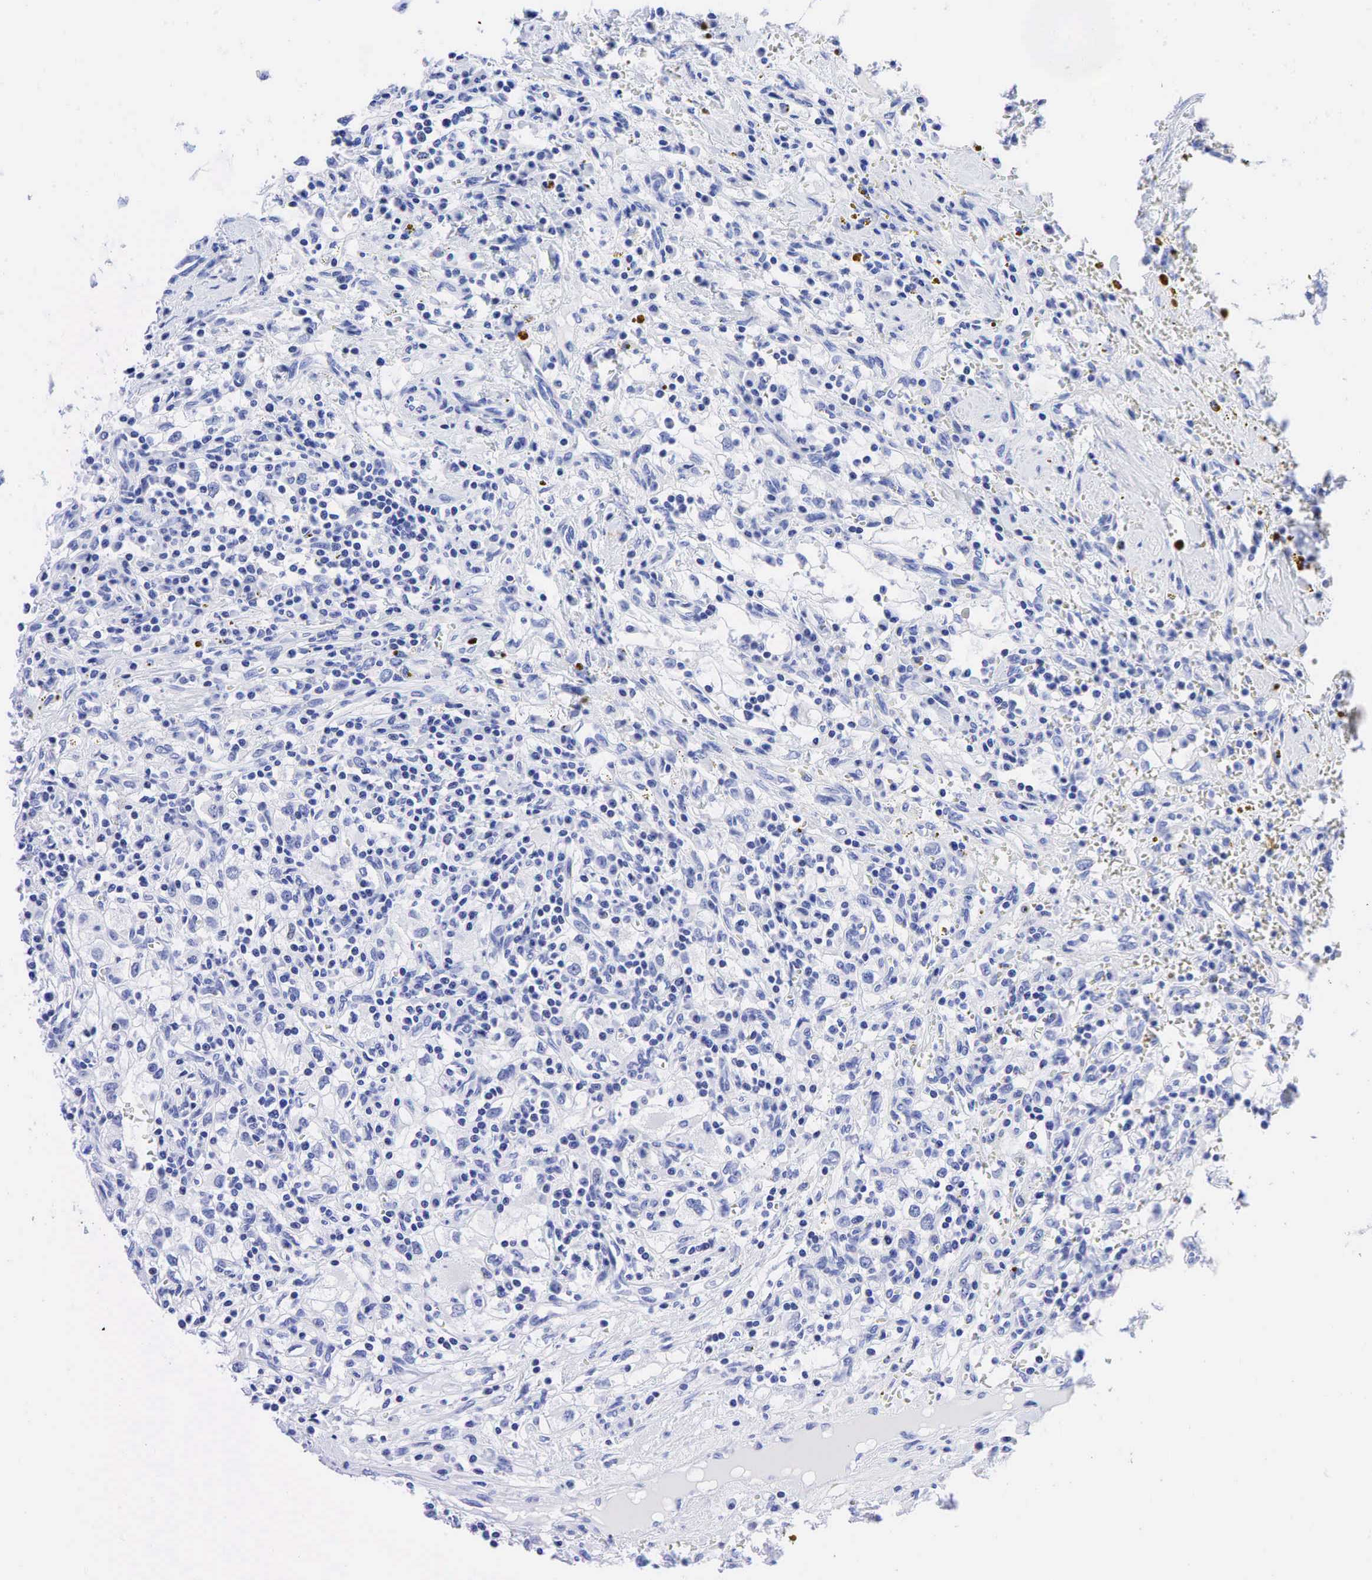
{"staining": {"intensity": "negative", "quantity": "none", "location": "none"}, "tissue": "renal cancer", "cell_type": "Tumor cells", "image_type": "cancer", "snomed": [{"axis": "morphology", "description": "Adenocarcinoma, NOS"}, {"axis": "topography", "description": "Kidney"}], "caption": "High power microscopy histopathology image of an IHC micrograph of renal adenocarcinoma, revealing no significant positivity in tumor cells. The staining was performed using DAB to visualize the protein expression in brown, while the nuclei were stained in blue with hematoxylin (Magnification: 20x).", "gene": "CEACAM5", "patient": {"sex": "male", "age": 82}}